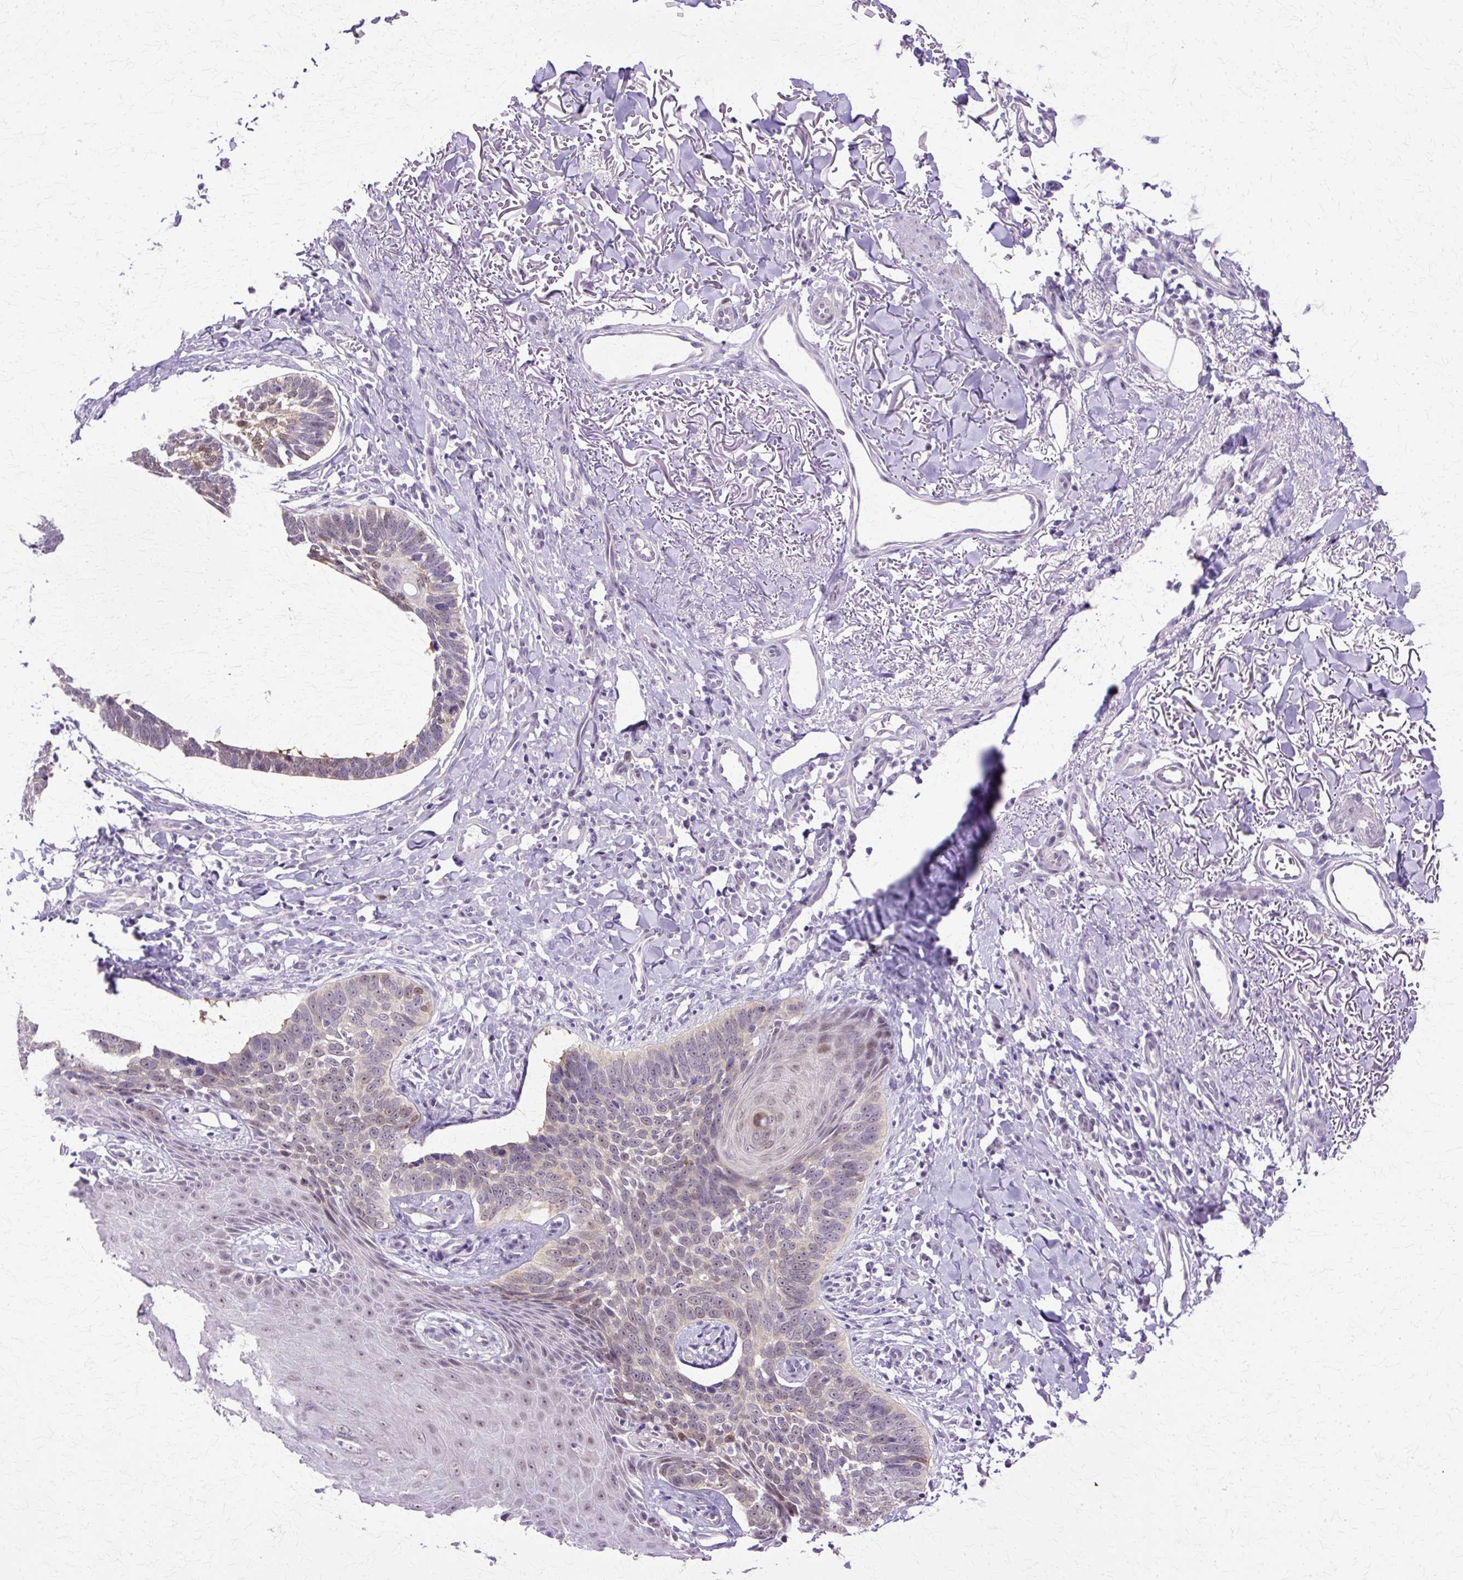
{"staining": {"intensity": "moderate", "quantity": "<25%", "location": "nuclear"}, "tissue": "skin cancer", "cell_type": "Tumor cells", "image_type": "cancer", "snomed": [{"axis": "morphology", "description": "Normal tissue, NOS"}, {"axis": "morphology", "description": "Basal cell carcinoma"}, {"axis": "topography", "description": "Skin"}], "caption": "Tumor cells show low levels of moderate nuclear staining in about <25% of cells in skin cancer.", "gene": "HSPA8", "patient": {"sex": "male", "age": 77}}